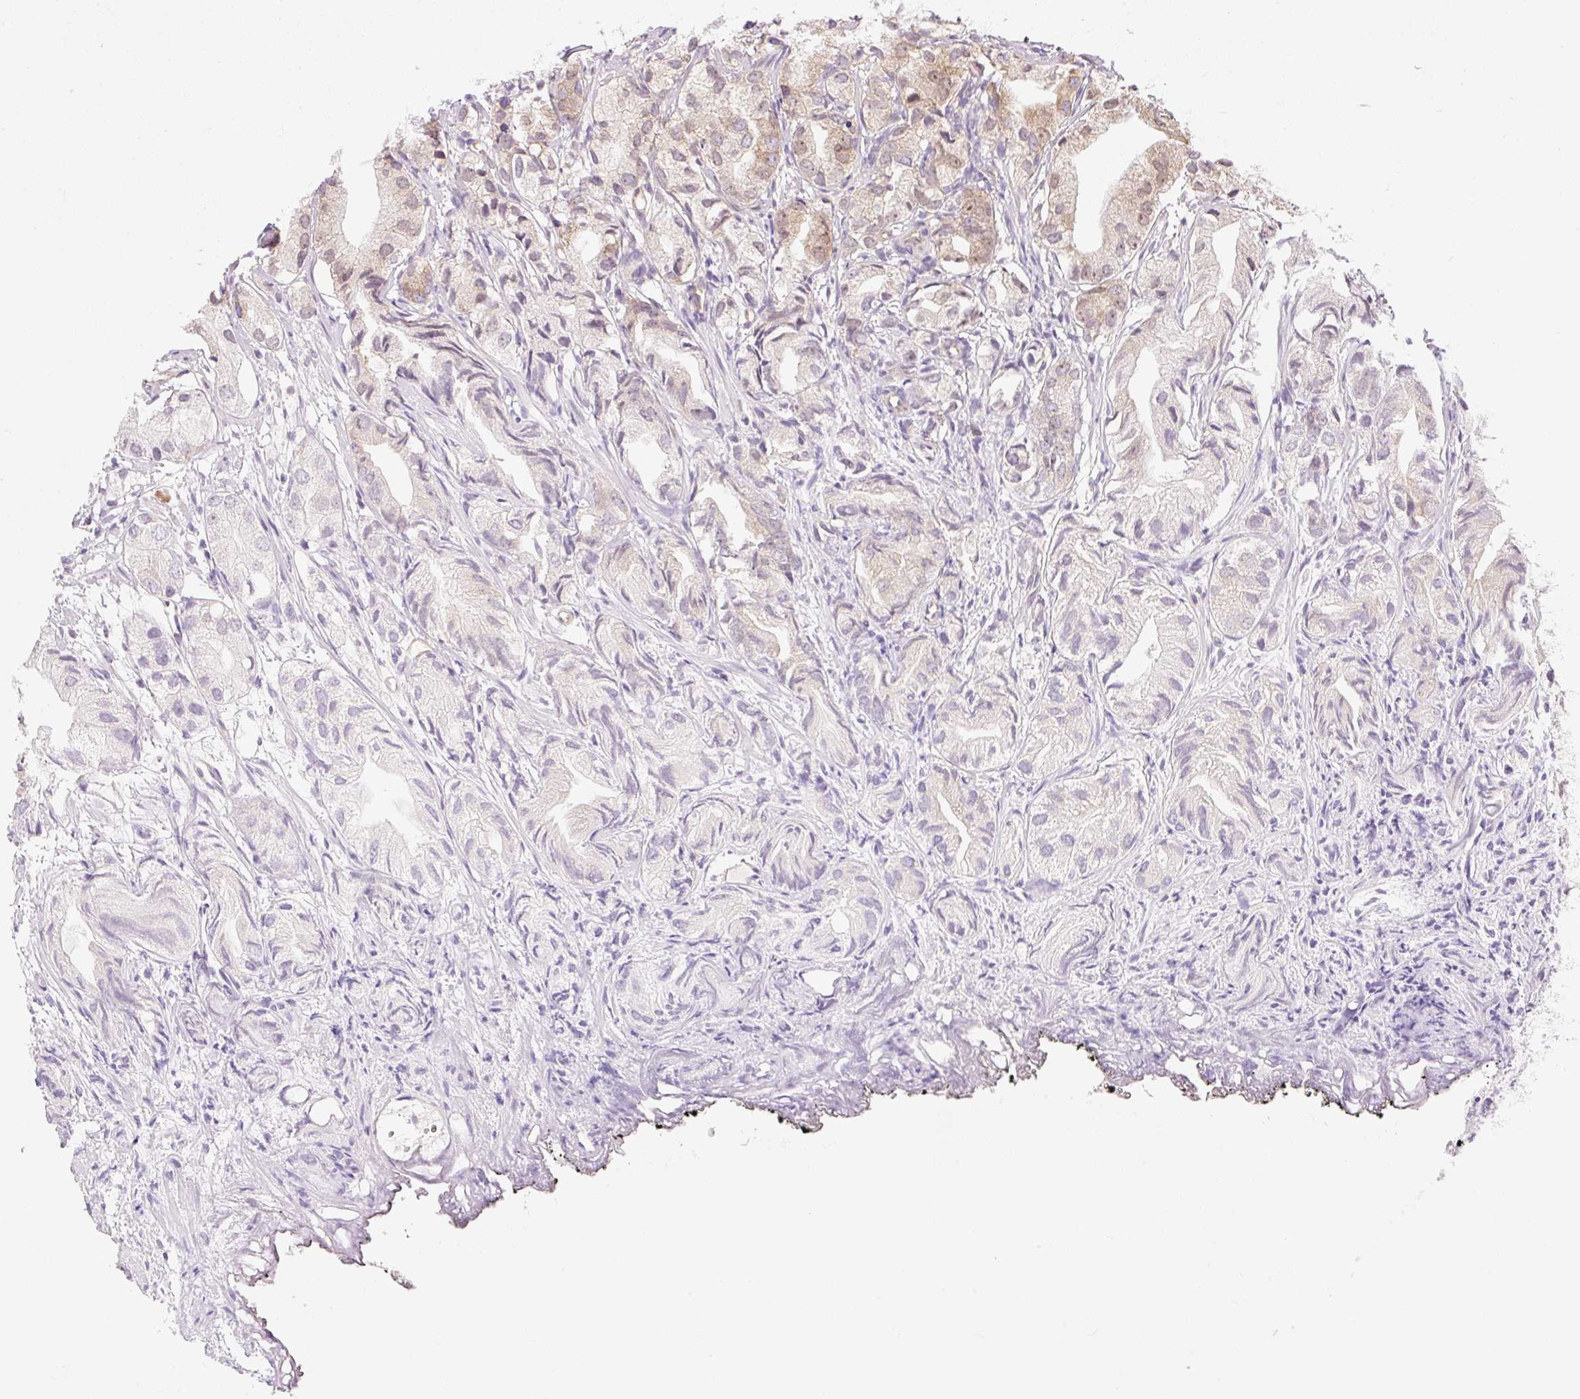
{"staining": {"intensity": "weak", "quantity": "25%-75%", "location": "cytoplasmic/membranous"}, "tissue": "prostate cancer", "cell_type": "Tumor cells", "image_type": "cancer", "snomed": [{"axis": "morphology", "description": "Adenocarcinoma, High grade"}, {"axis": "topography", "description": "Prostate"}], "caption": "A photomicrograph of prostate cancer stained for a protein demonstrates weak cytoplasmic/membranous brown staining in tumor cells.", "gene": "RPL18A", "patient": {"sex": "male", "age": 82}}